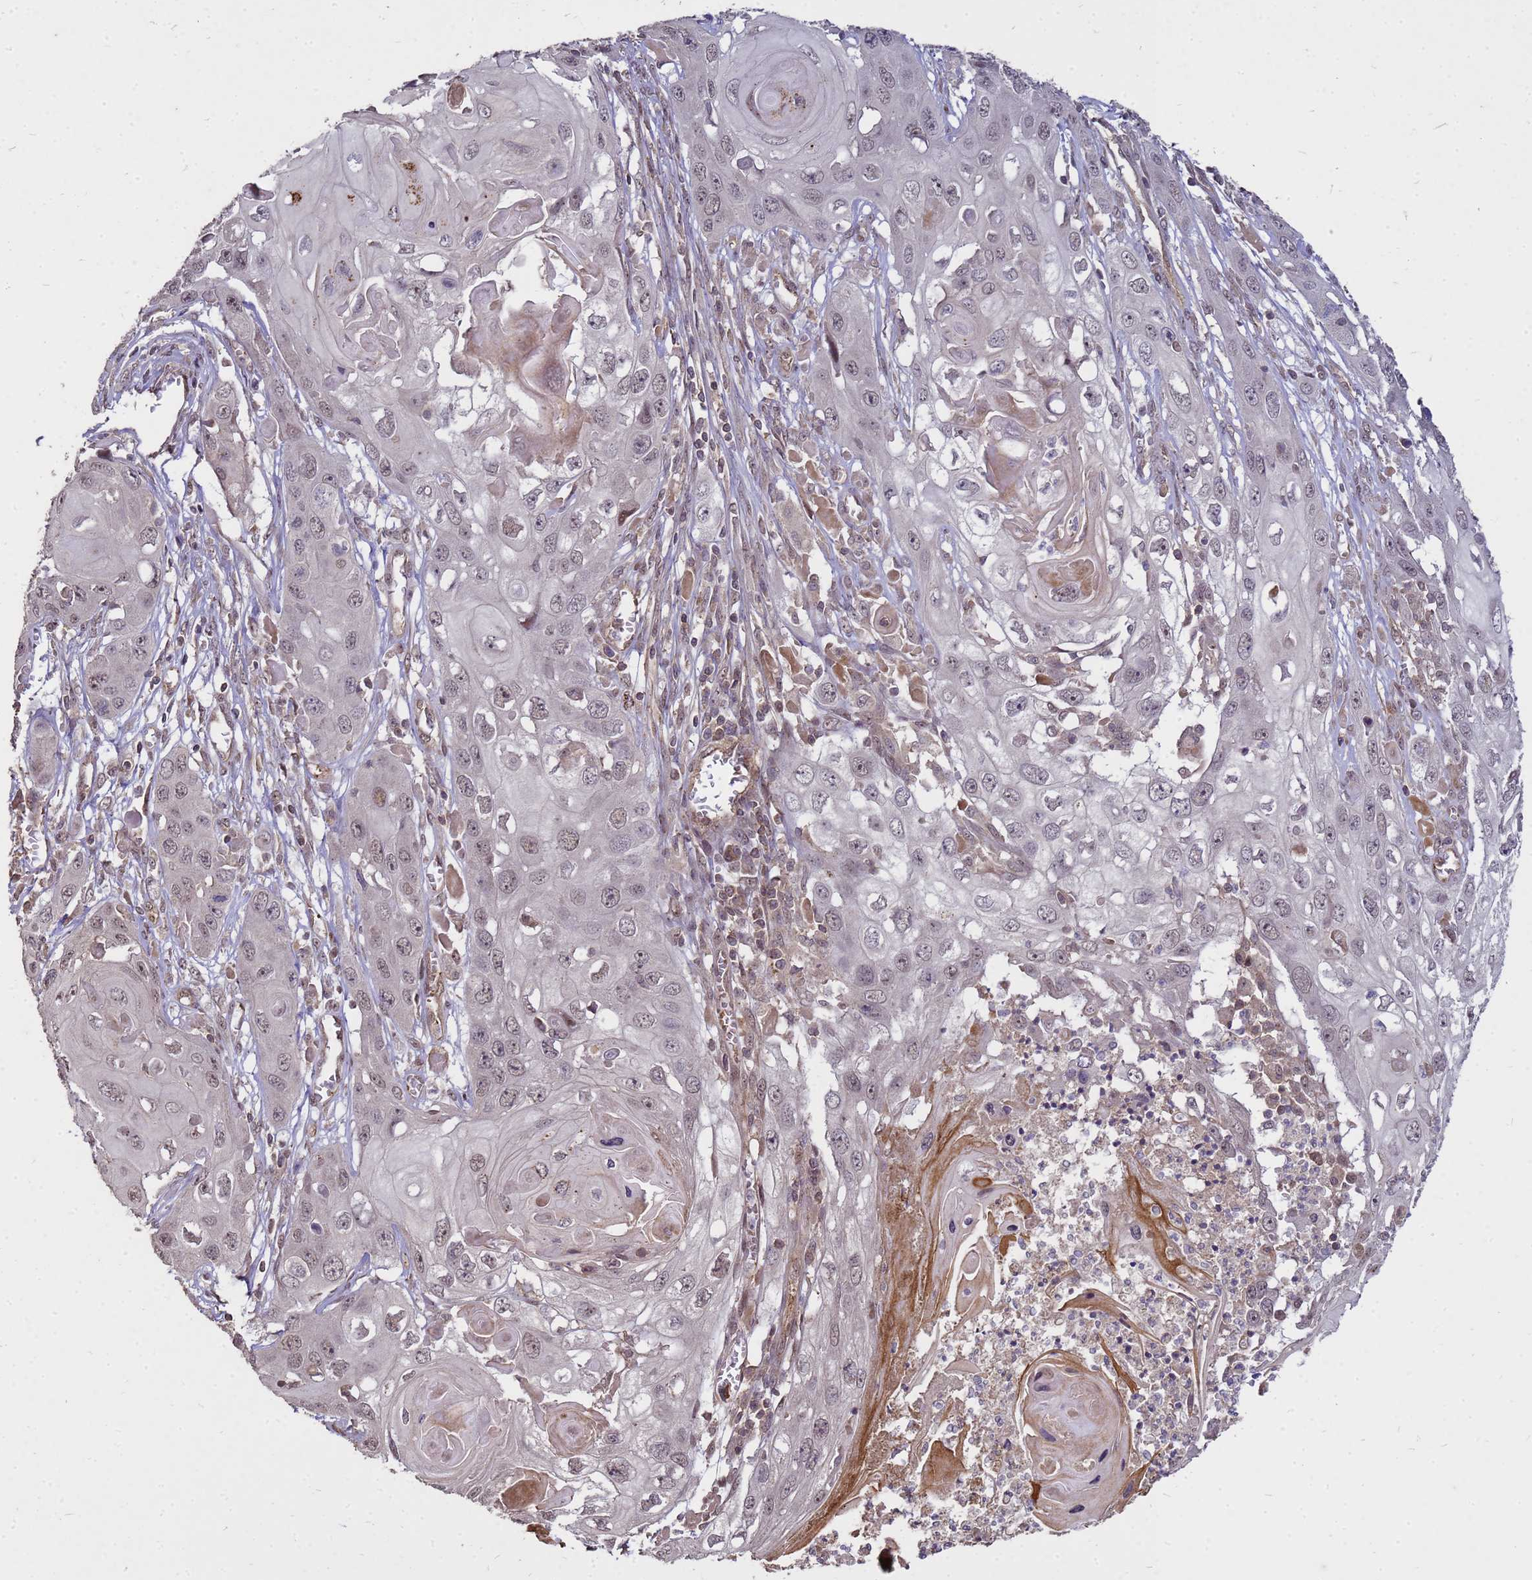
{"staining": {"intensity": "weak", "quantity": "25%-75%", "location": "nuclear"}, "tissue": "skin cancer", "cell_type": "Tumor cells", "image_type": "cancer", "snomed": [{"axis": "morphology", "description": "Squamous cell carcinoma, NOS"}, {"axis": "topography", "description": "Skin"}], "caption": "Immunohistochemistry (DAB) staining of squamous cell carcinoma (skin) reveals weak nuclear protein positivity in approximately 25%-75% of tumor cells. (brown staining indicates protein expression, while blue staining denotes nuclei).", "gene": "CRBN", "patient": {"sex": "male", "age": 55}}